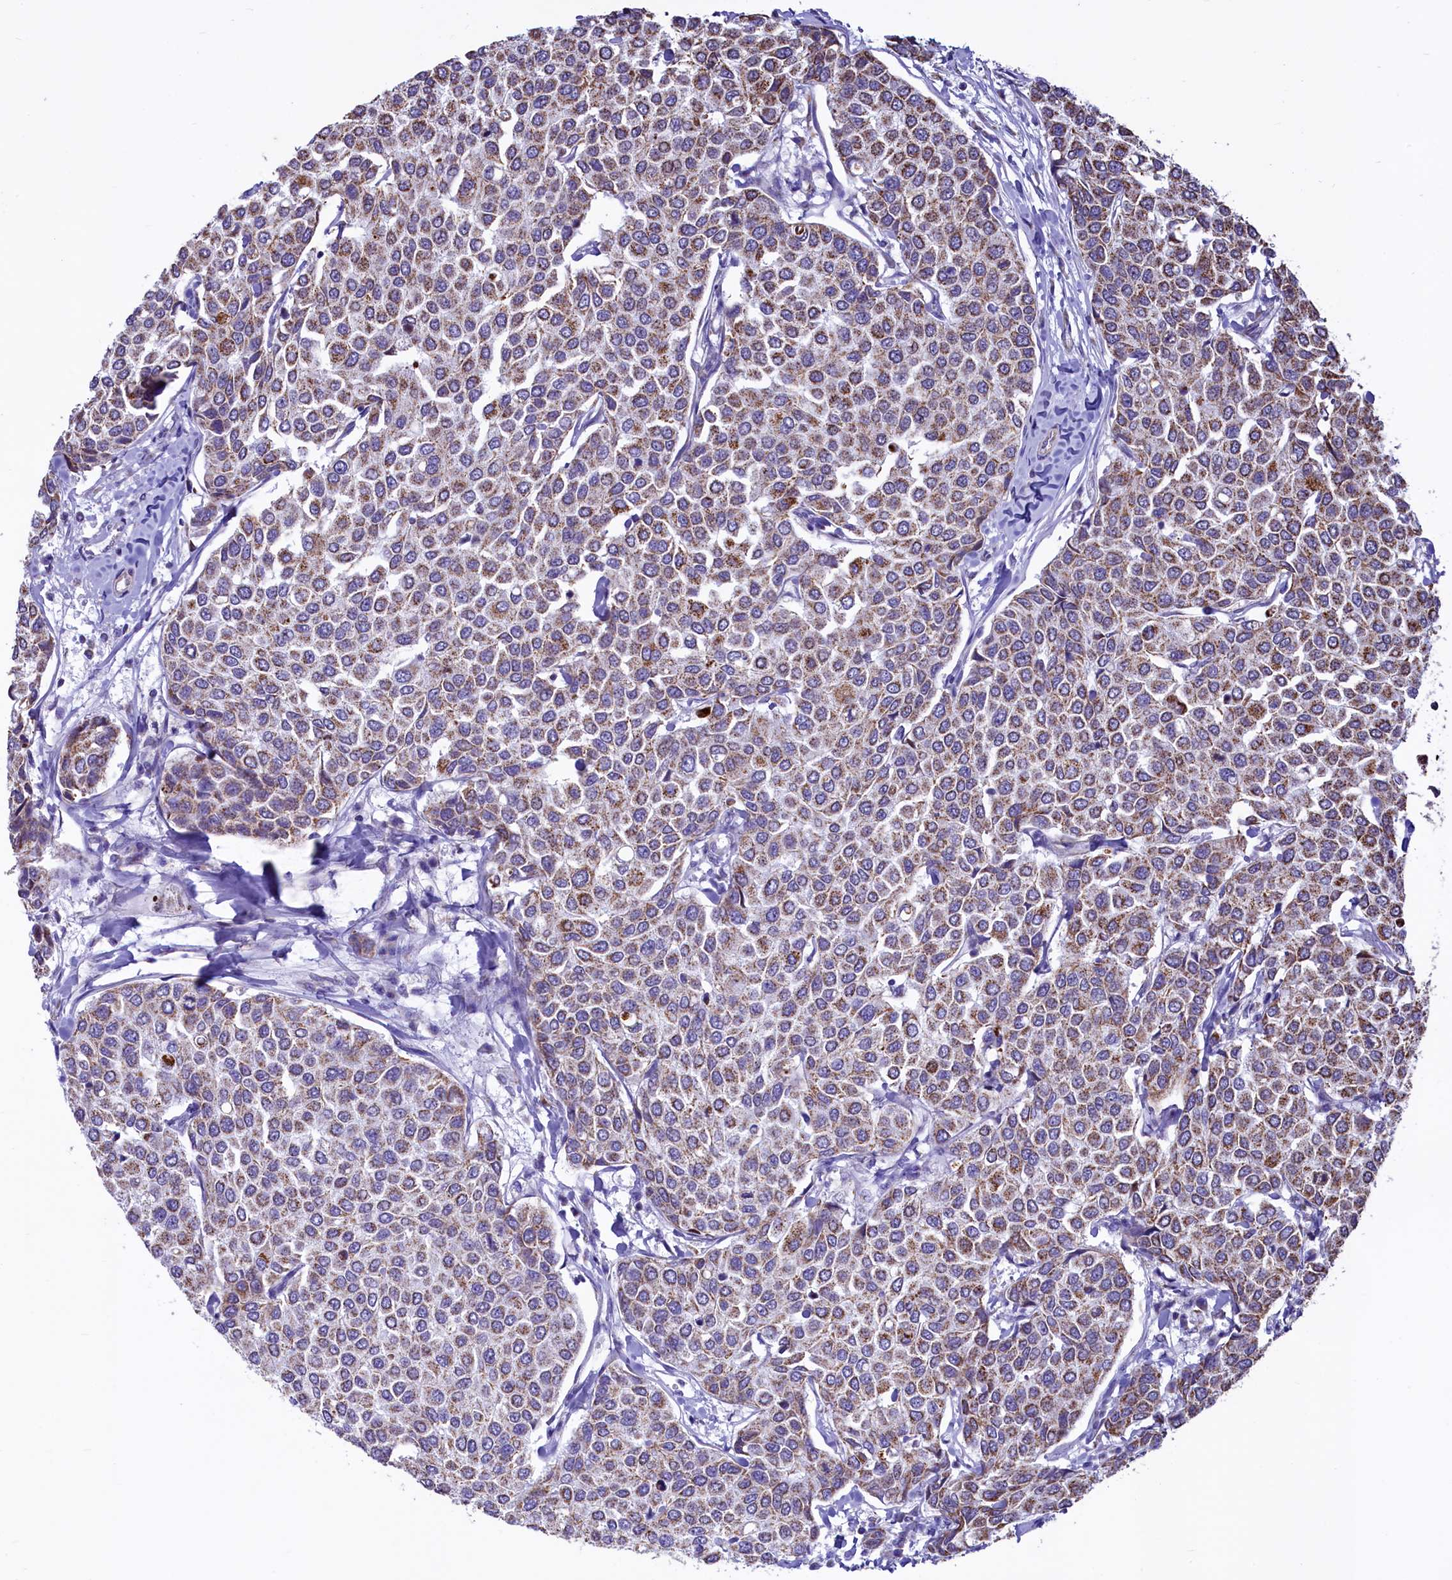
{"staining": {"intensity": "moderate", "quantity": "25%-75%", "location": "cytoplasmic/membranous"}, "tissue": "breast cancer", "cell_type": "Tumor cells", "image_type": "cancer", "snomed": [{"axis": "morphology", "description": "Duct carcinoma"}, {"axis": "topography", "description": "Breast"}], "caption": "Brown immunohistochemical staining in intraductal carcinoma (breast) reveals moderate cytoplasmic/membranous staining in about 25%-75% of tumor cells.", "gene": "VWCE", "patient": {"sex": "female", "age": 55}}